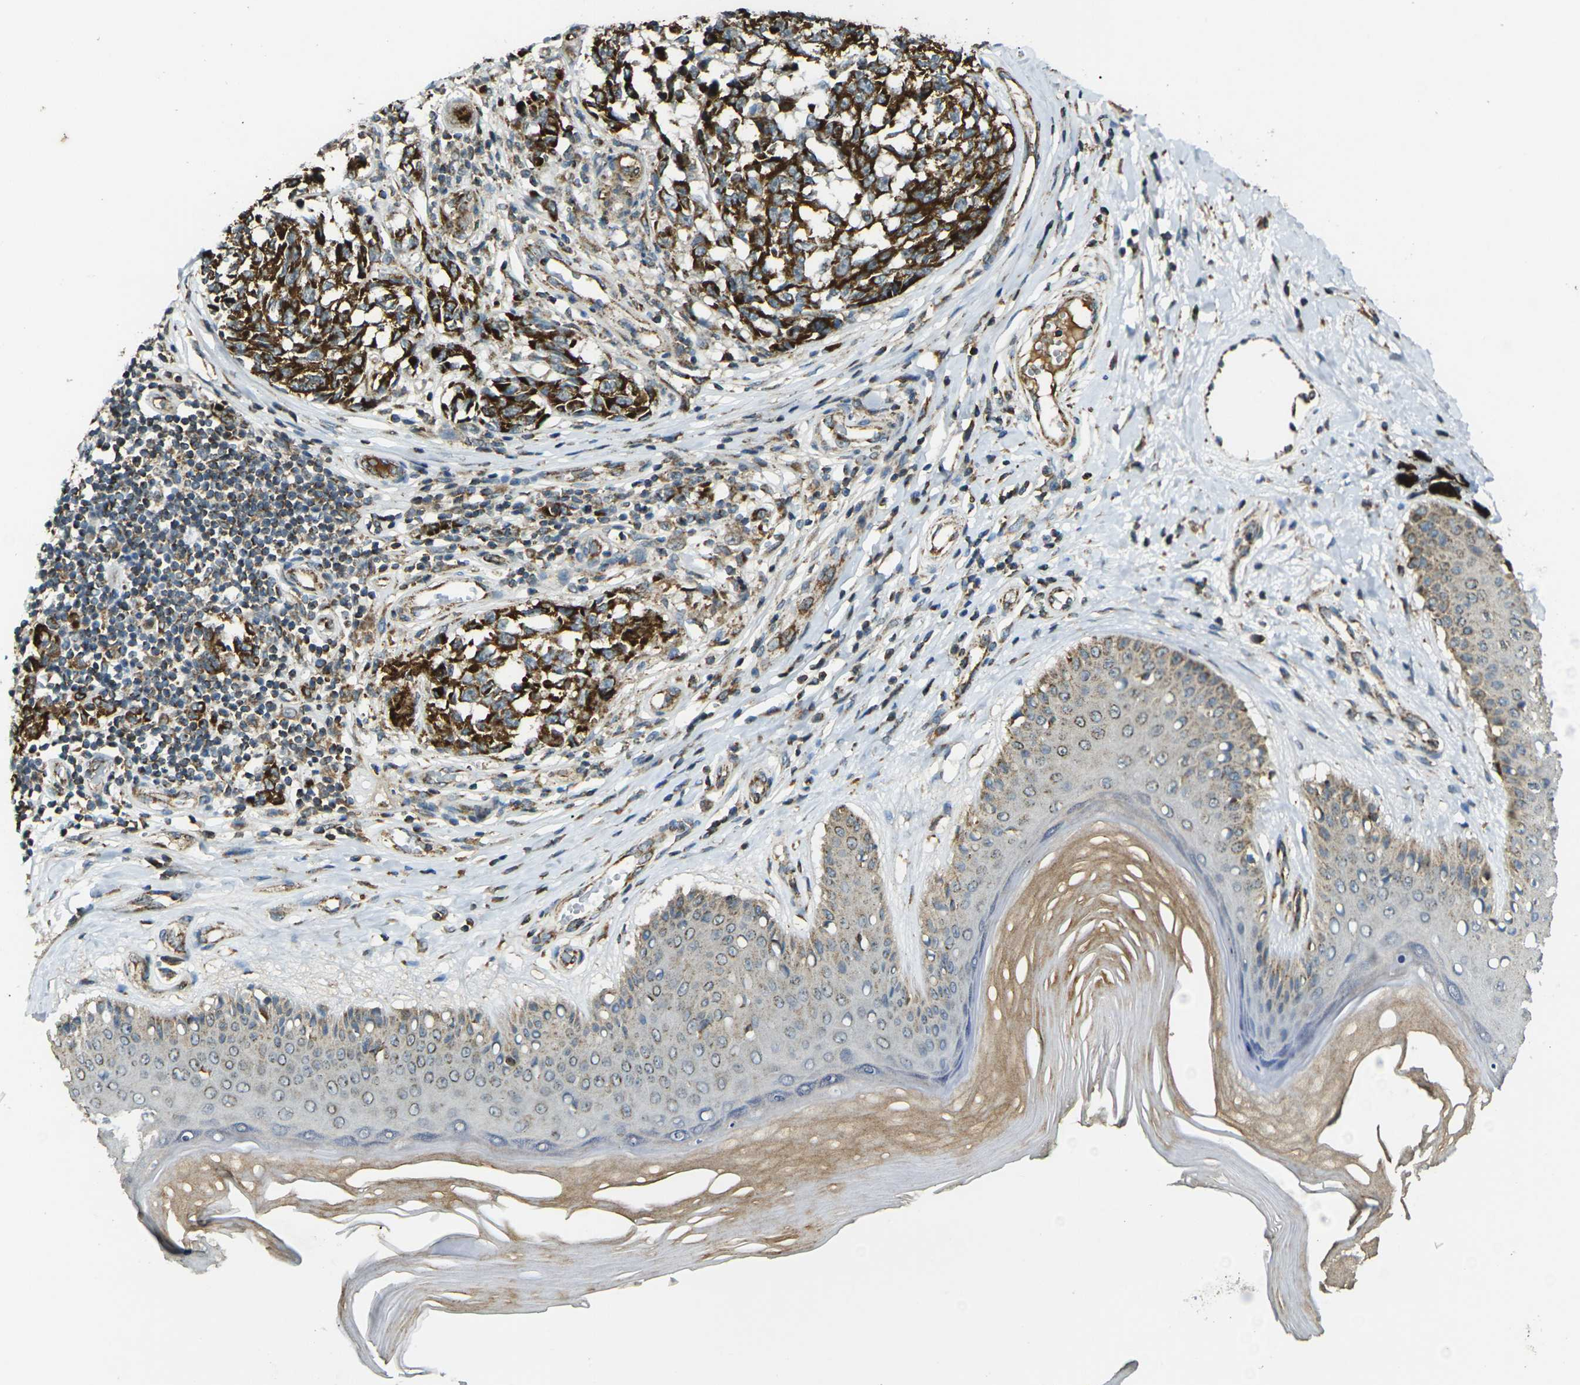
{"staining": {"intensity": "strong", "quantity": ">75%", "location": "cytoplasmic/membranous"}, "tissue": "melanoma", "cell_type": "Tumor cells", "image_type": "cancer", "snomed": [{"axis": "morphology", "description": "Malignant melanoma, NOS"}, {"axis": "topography", "description": "Skin"}], "caption": "This micrograph reveals malignant melanoma stained with immunohistochemistry to label a protein in brown. The cytoplasmic/membranous of tumor cells show strong positivity for the protein. Nuclei are counter-stained blue.", "gene": "IGF1R", "patient": {"sex": "female", "age": 64}}